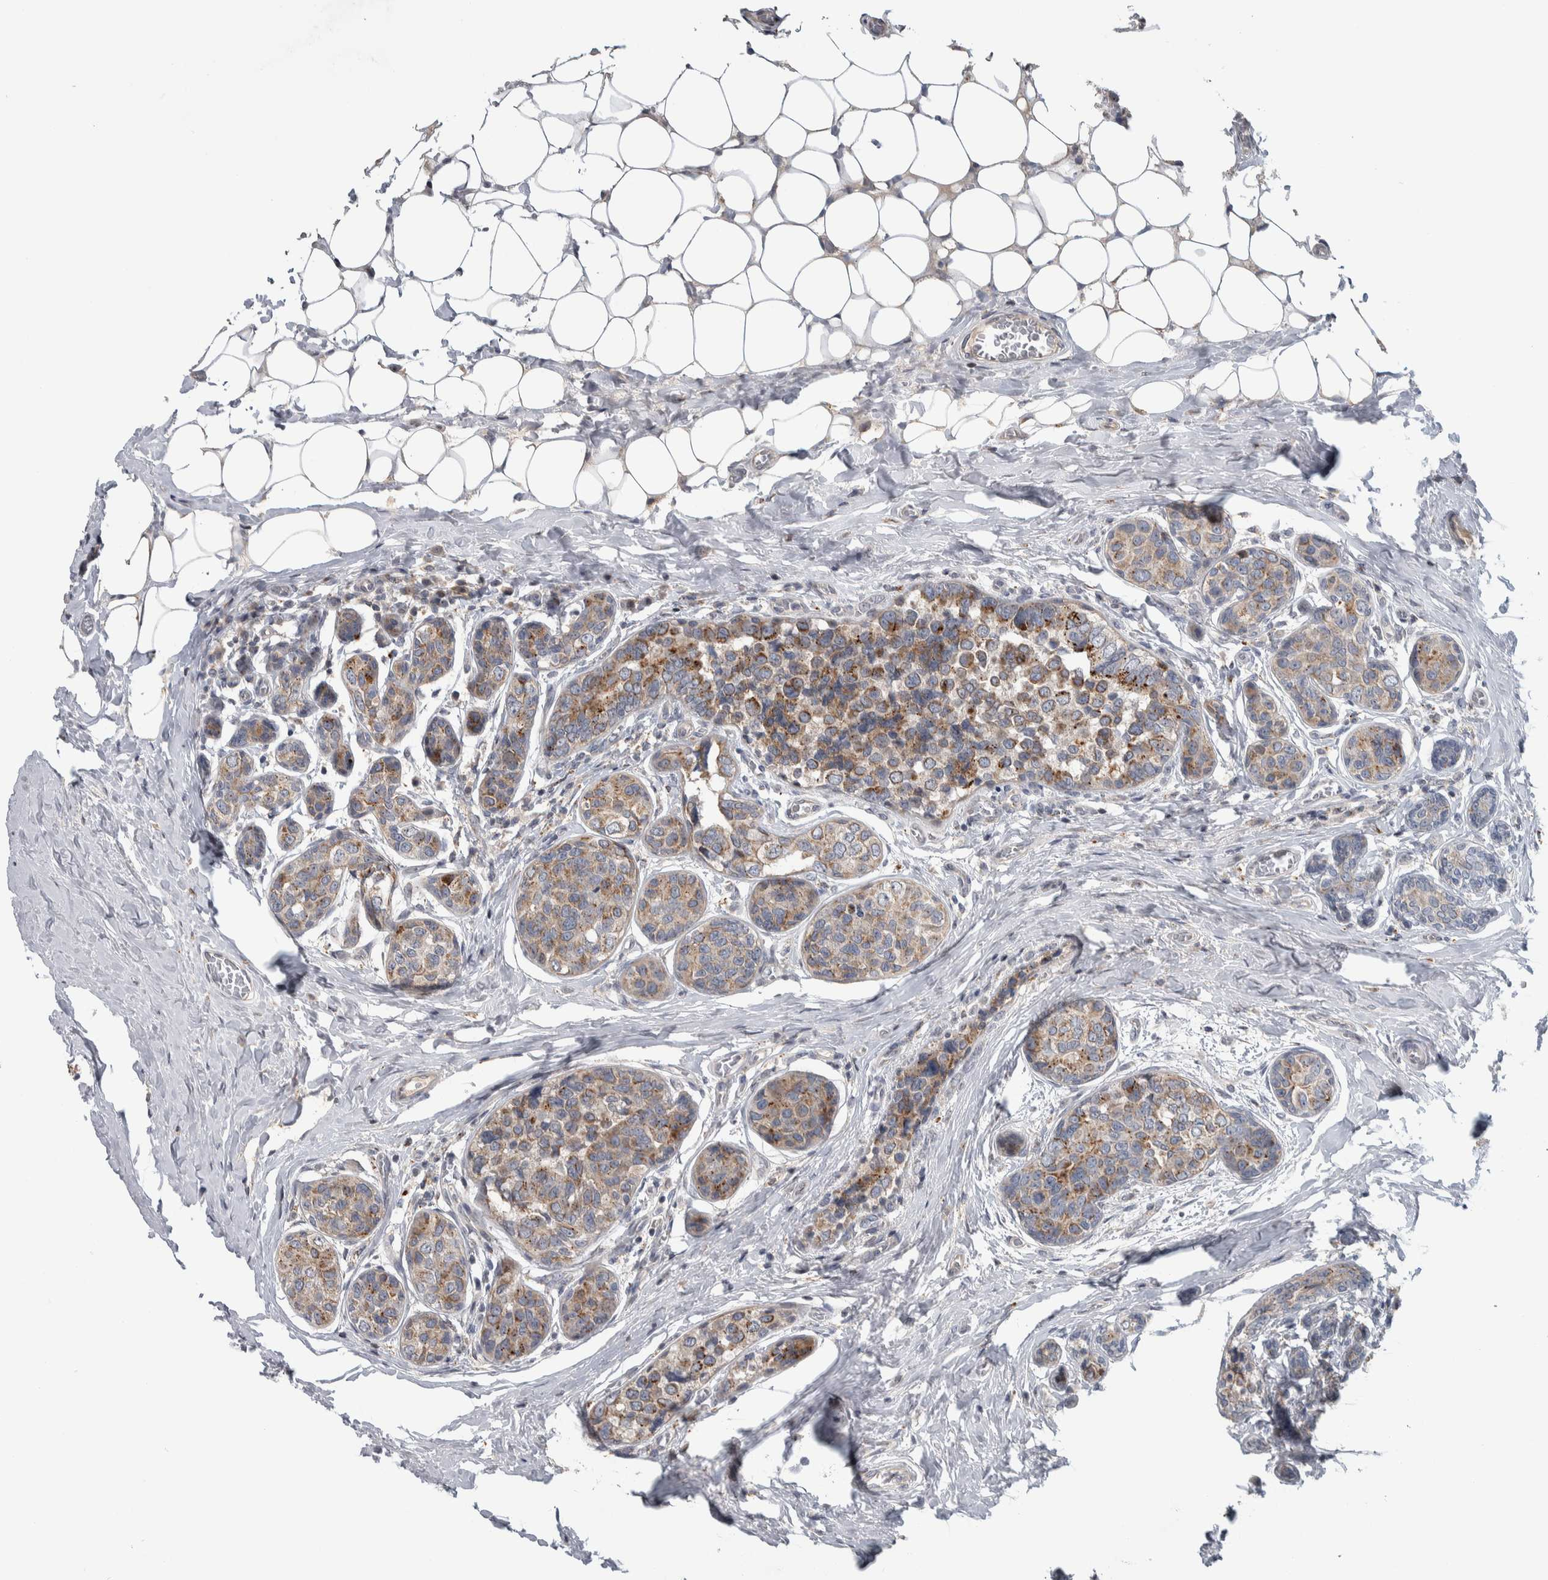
{"staining": {"intensity": "moderate", "quantity": ">75%", "location": "cytoplasmic/membranous"}, "tissue": "breast cancer", "cell_type": "Tumor cells", "image_type": "cancer", "snomed": [{"axis": "morphology", "description": "Normal tissue, NOS"}, {"axis": "morphology", "description": "Duct carcinoma"}, {"axis": "topography", "description": "Breast"}], "caption": "A histopathology image of breast intraductal carcinoma stained for a protein reveals moderate cytoplasmic/membranous brown staining in tumor cells.", "gene": "FAM83G", "patient": {"sex": "female", "age": 43}}